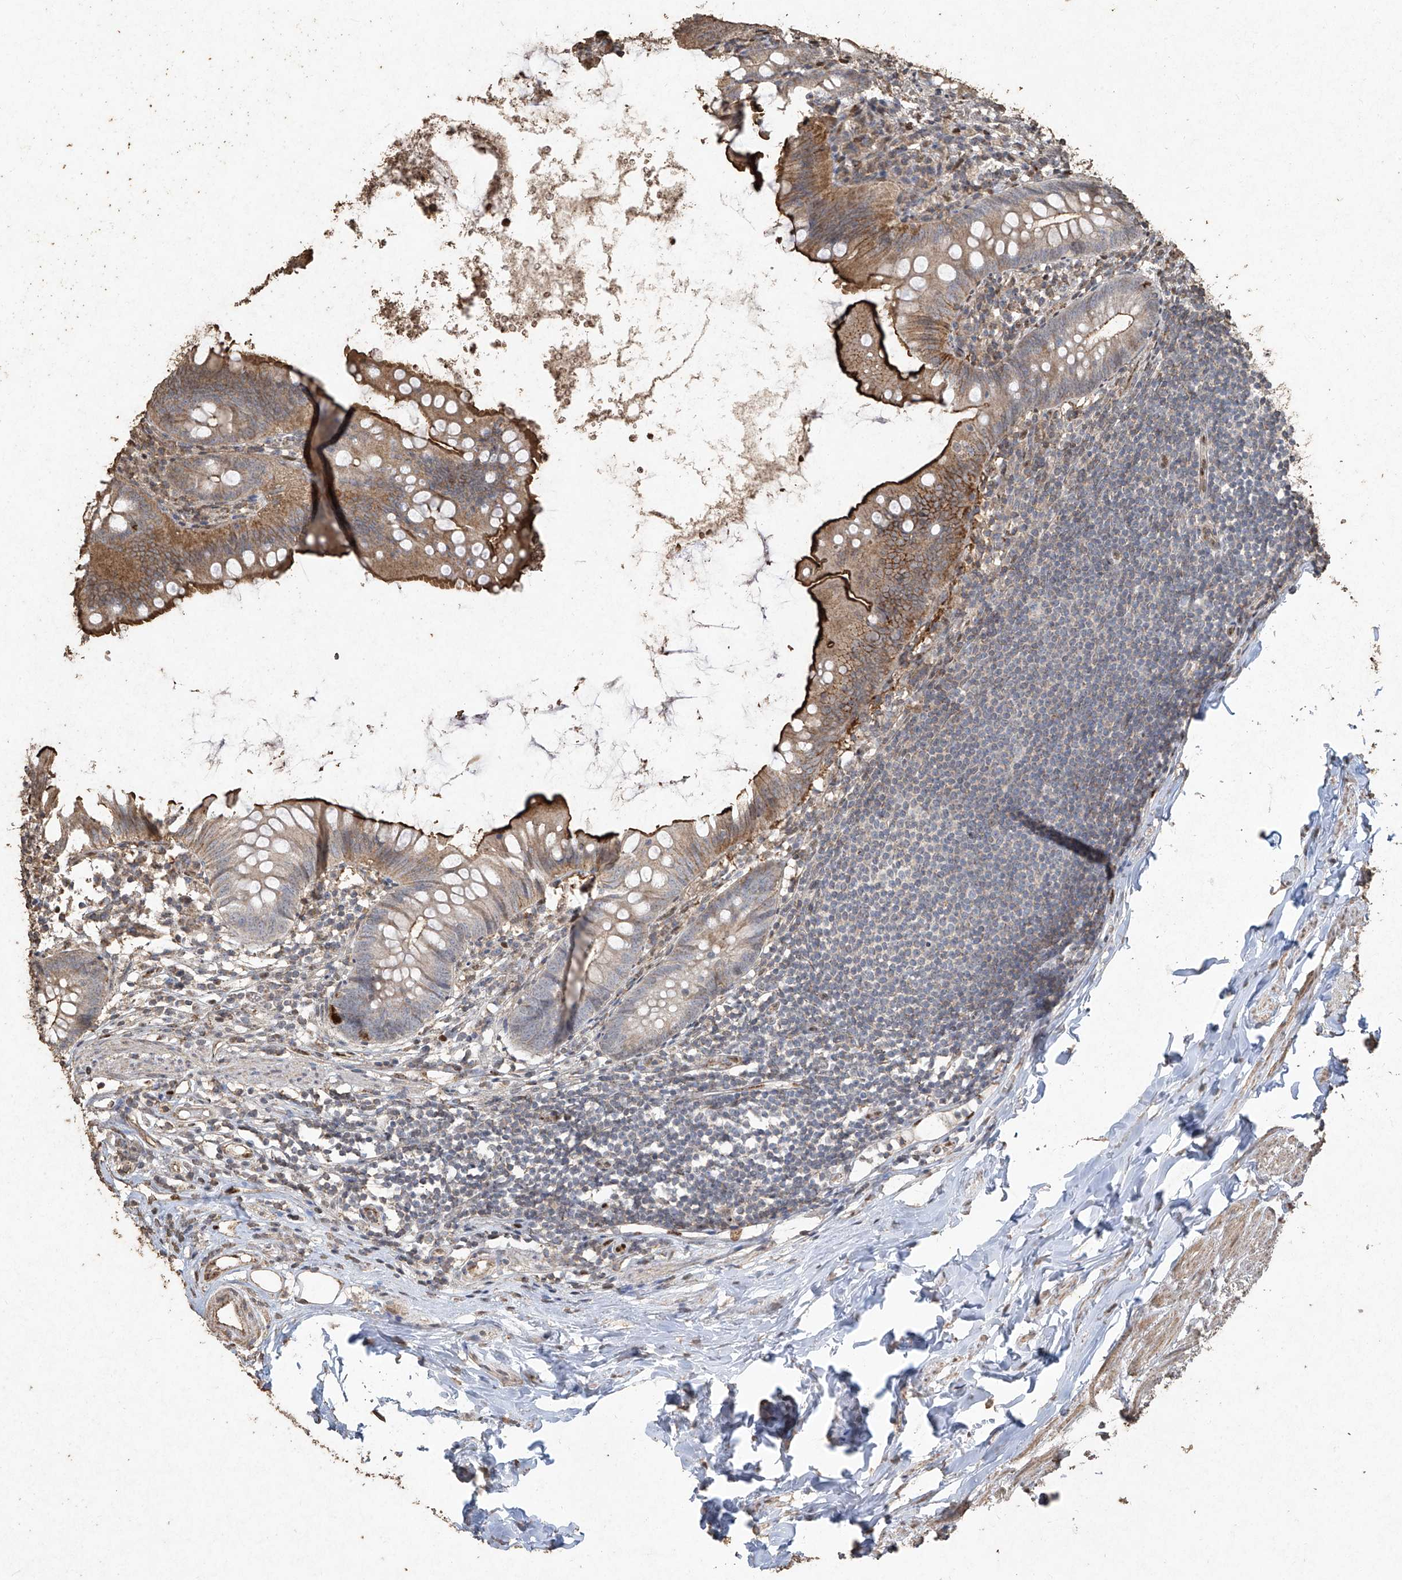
{"staining": {"intensity": "strong", "quantity": "<25%", "location": "cytoplasmic/membranous"}, "tissue": "appendix", "cell_type": "Glandular cells", "image_type": "normal", "snomed": [{"axis": "morphology", "description": "Normal tissue, NOS"}, {"axis": "topography", "description": "Appendix"}], "caption": "A brown stain shows strong cytoplasmic/membranous staining of a protein in glandular cells of normal appendix.", "gene": "ERBB3", "patient": {"sex": "female", "age": 62}}